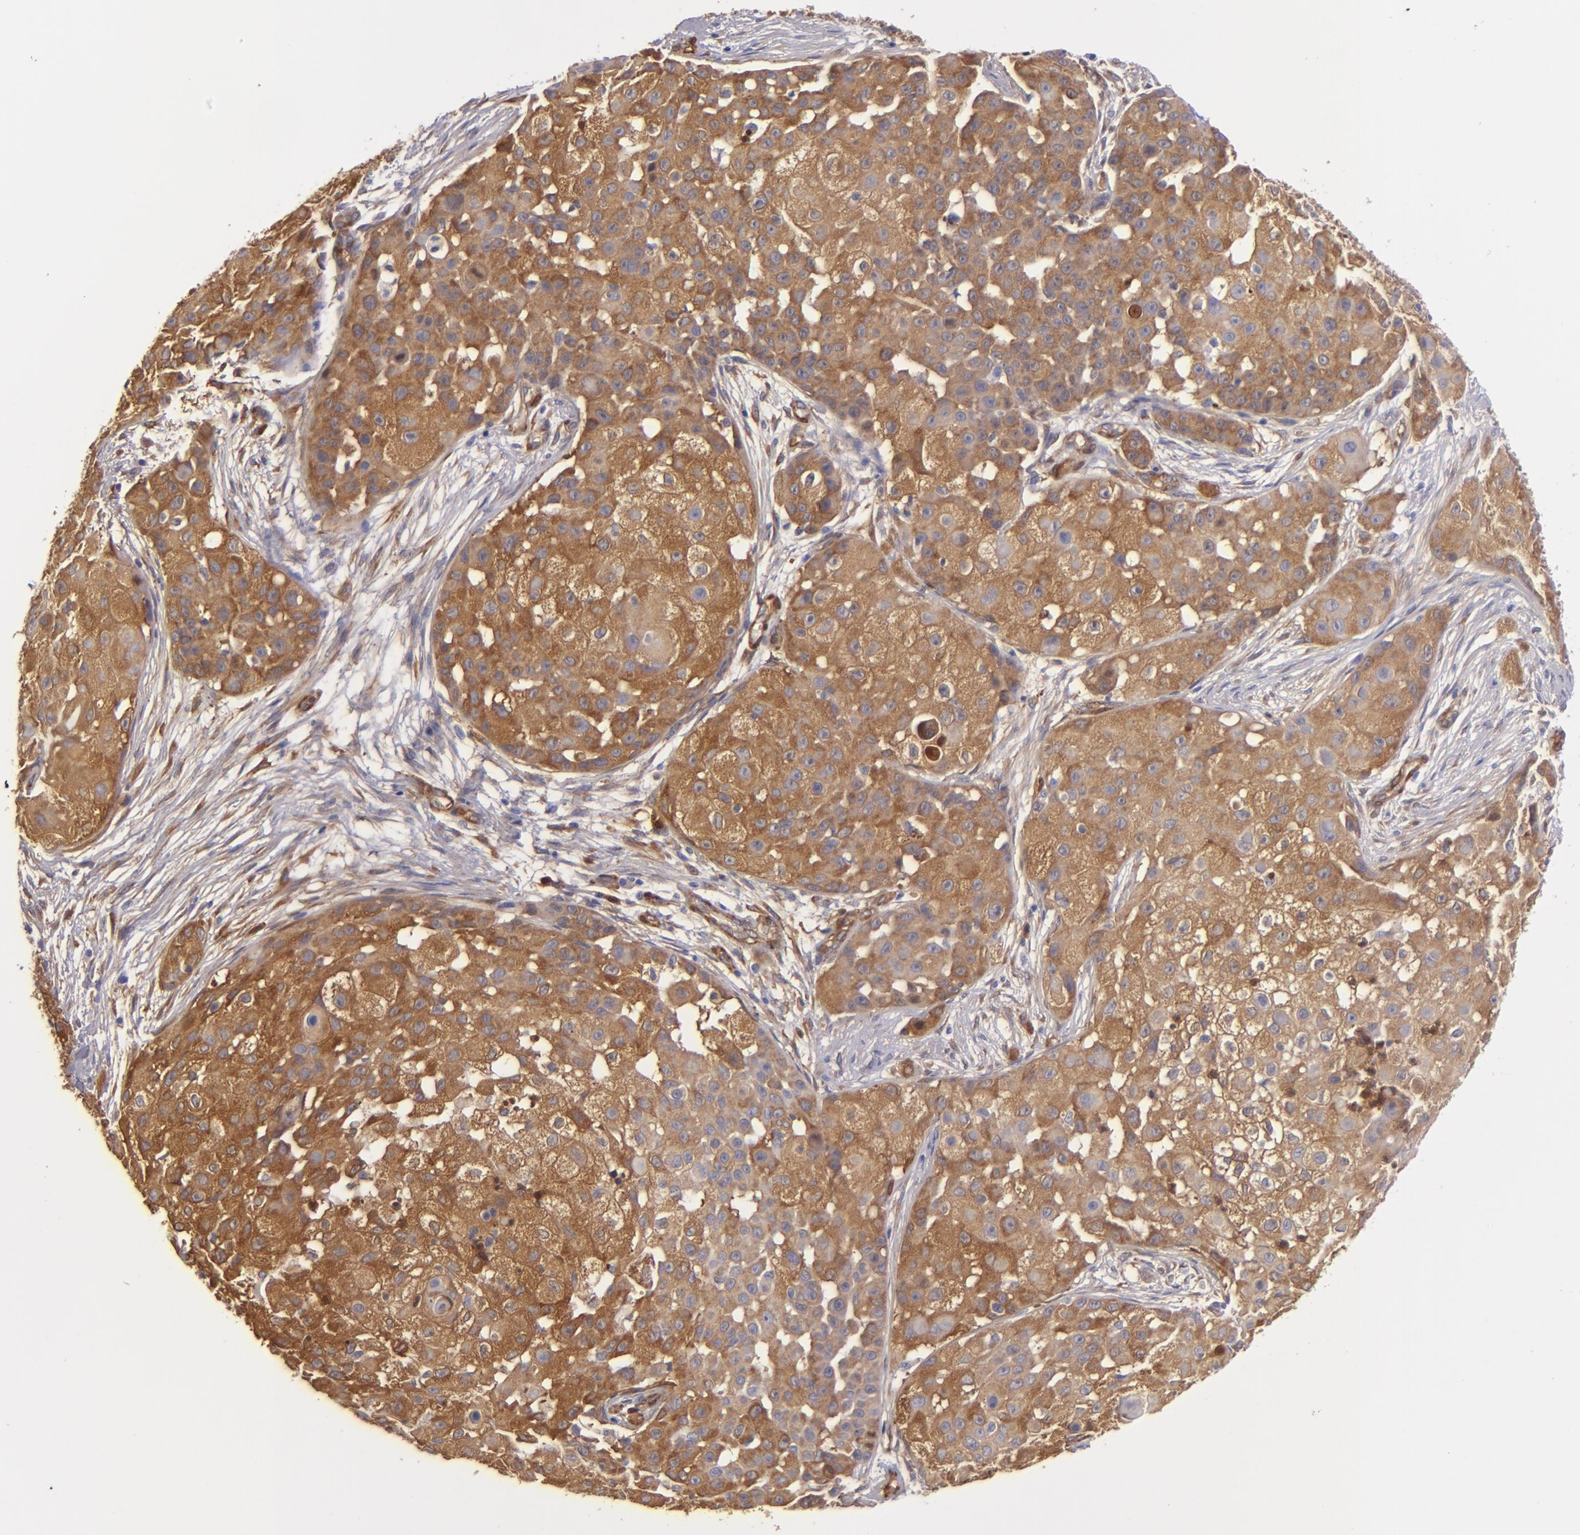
{"staining": {"intensity": "strong", "quantity": ">75%", "location": "cytoplasmic/membranous"}, "tissue": "skin cancer", "cell_type": "Tumor cells", "image_type": "cancer", "snomed": [{"axis": "morphology", "description": "Squamous cell carcinoma, NOS"}, {"axis": "topography", "description": "Skin"}], "caption": "Skin squamous cell carcinoma was stained to show a protein in brown. There is high levels of strong cytoplasmic/membranous expression in approximately >75% of tumor cells. (Stains: DAB (3,3'-diaminobenzidine) in brown, nuclei in blue, Microscopy: brightfield microscopy at high magnification).", "gene": "VCL", "patient": {"sex": "female", "age": 57}}